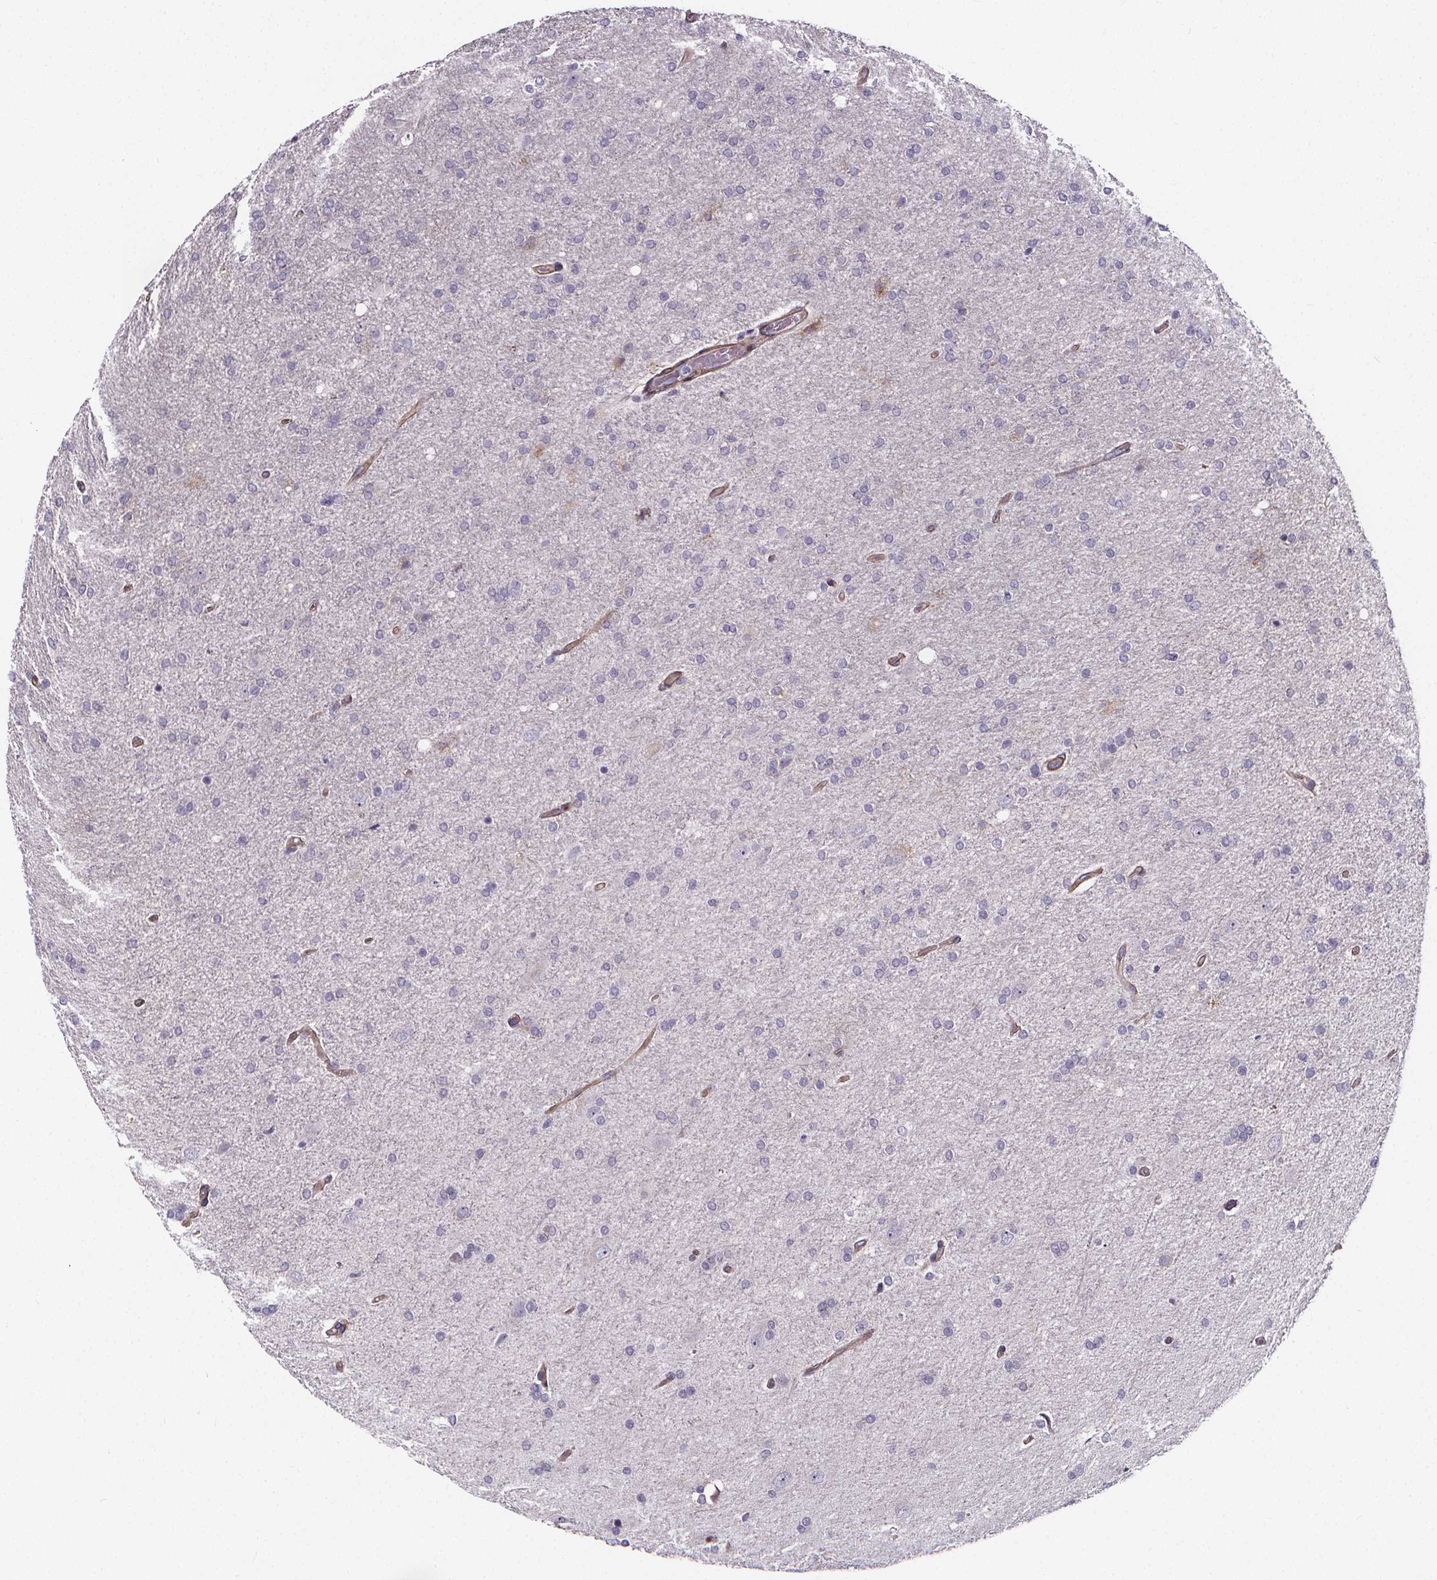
{"staining": {"intensity": "negative", "quantity": "none", "location": "none"}, "tissue": "glioma", "cell_type": "Tumor cells", "image_type": "cancer", "snomed": [{"axis": "morphology", "description": "Glioma, malignant, High grade"}, {"axis": "topography", "description": "Cerebral cortex"}], "caption": "Immunohistochemistry image of human malignant glioma (high-grade) stained for a protein (brown), which reveals no staining in tumor cells.", "gene": "AEBP1", "patient": {"sex": "male", "age": 70}}